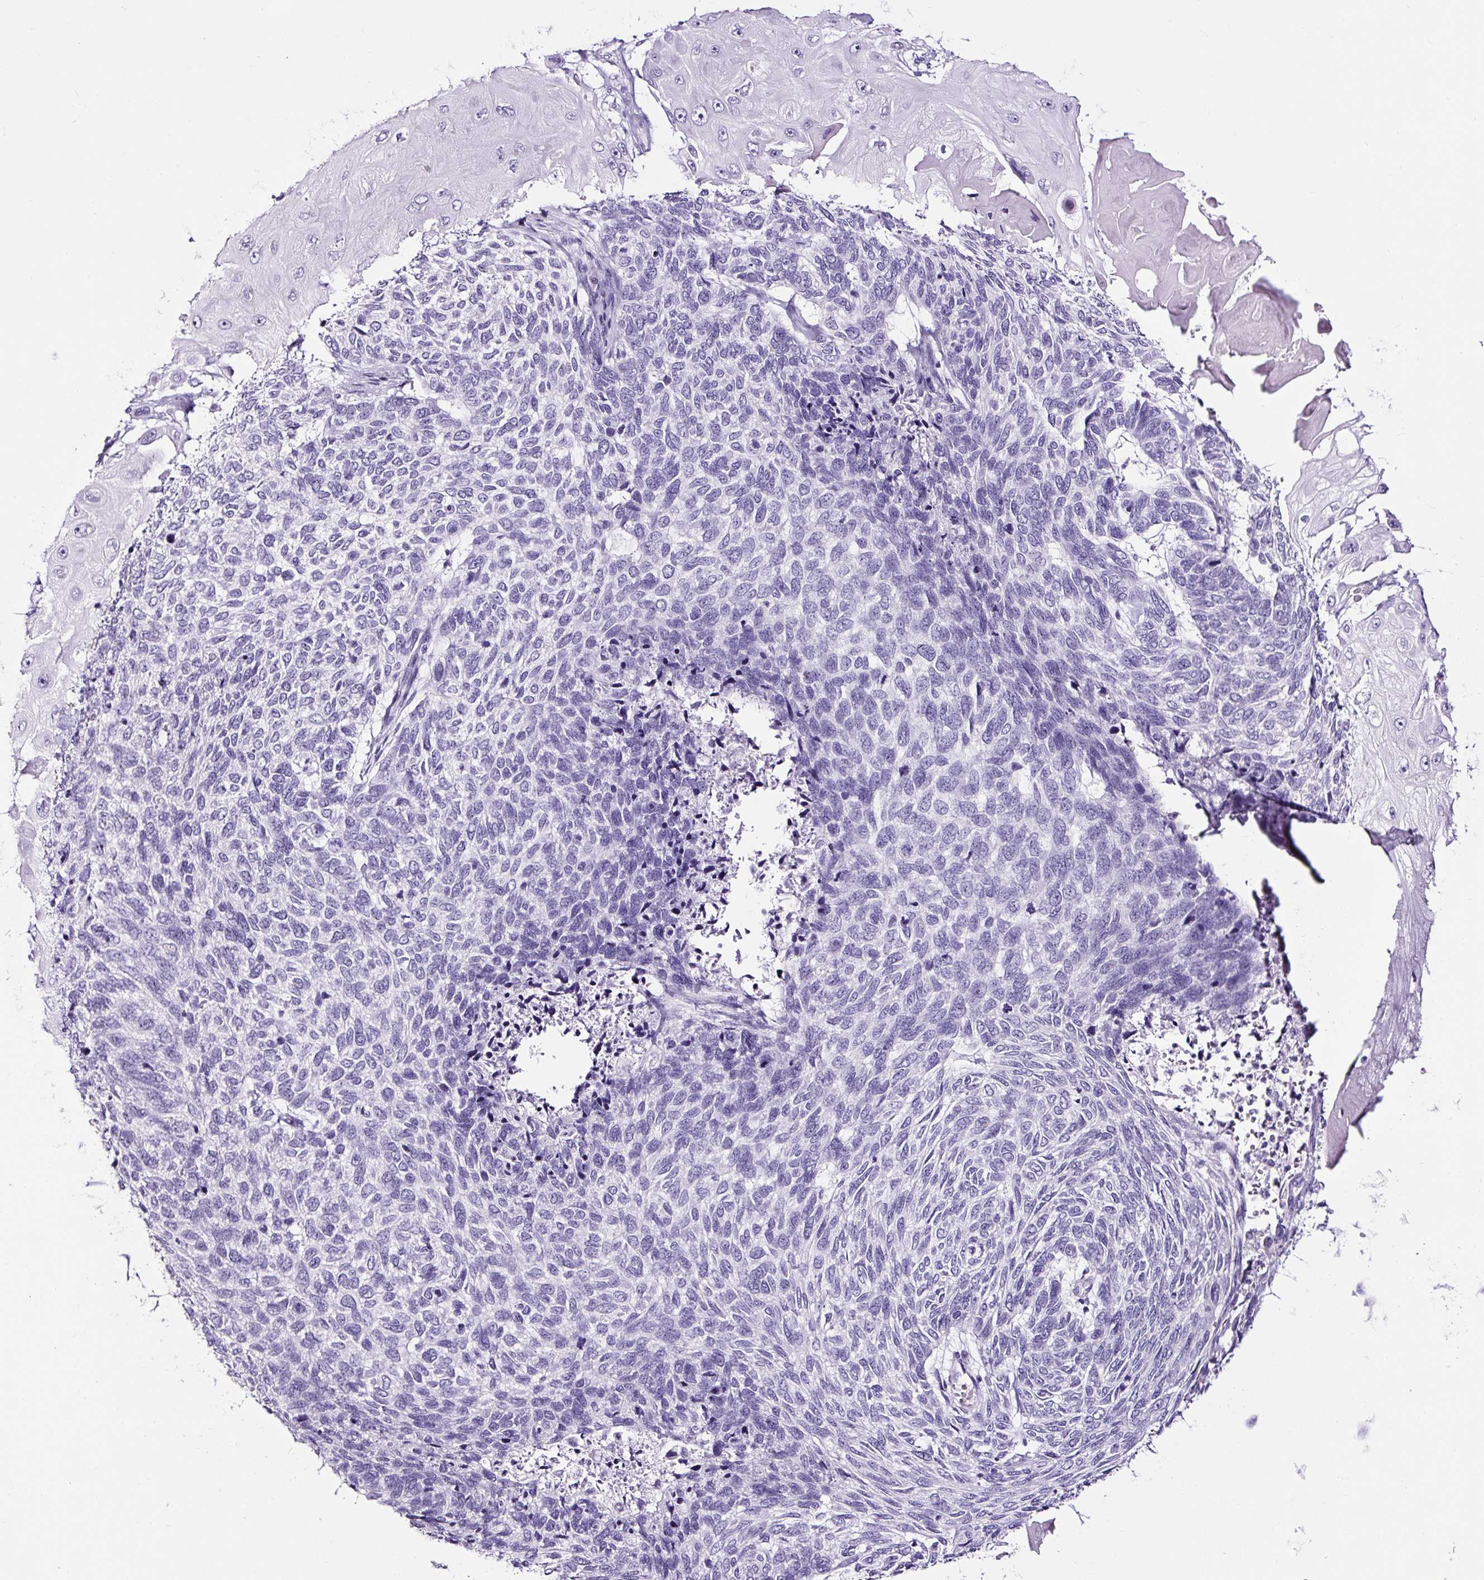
{"staining": {"intensity": "negative", "quantity": "none", "location": "none"}, "tissue": "skin cancer", "cell_type": "Tumor cells", "image_type": "cancer", "snomed": [{"axis": "morphology", "description": "Basal cell carcinoma"}, {"axis": "topography", "description": "Skin"}], "caption": "Immunohistochemistry (IHC) image of neoplastic tissue: human skin cancer stained with DAB (3,3'-diaminobenzidine) displays no significant protein positivity in tumor cells.", "gene": "NPHS2", "patient": {"sex": "female", "age": 65}}